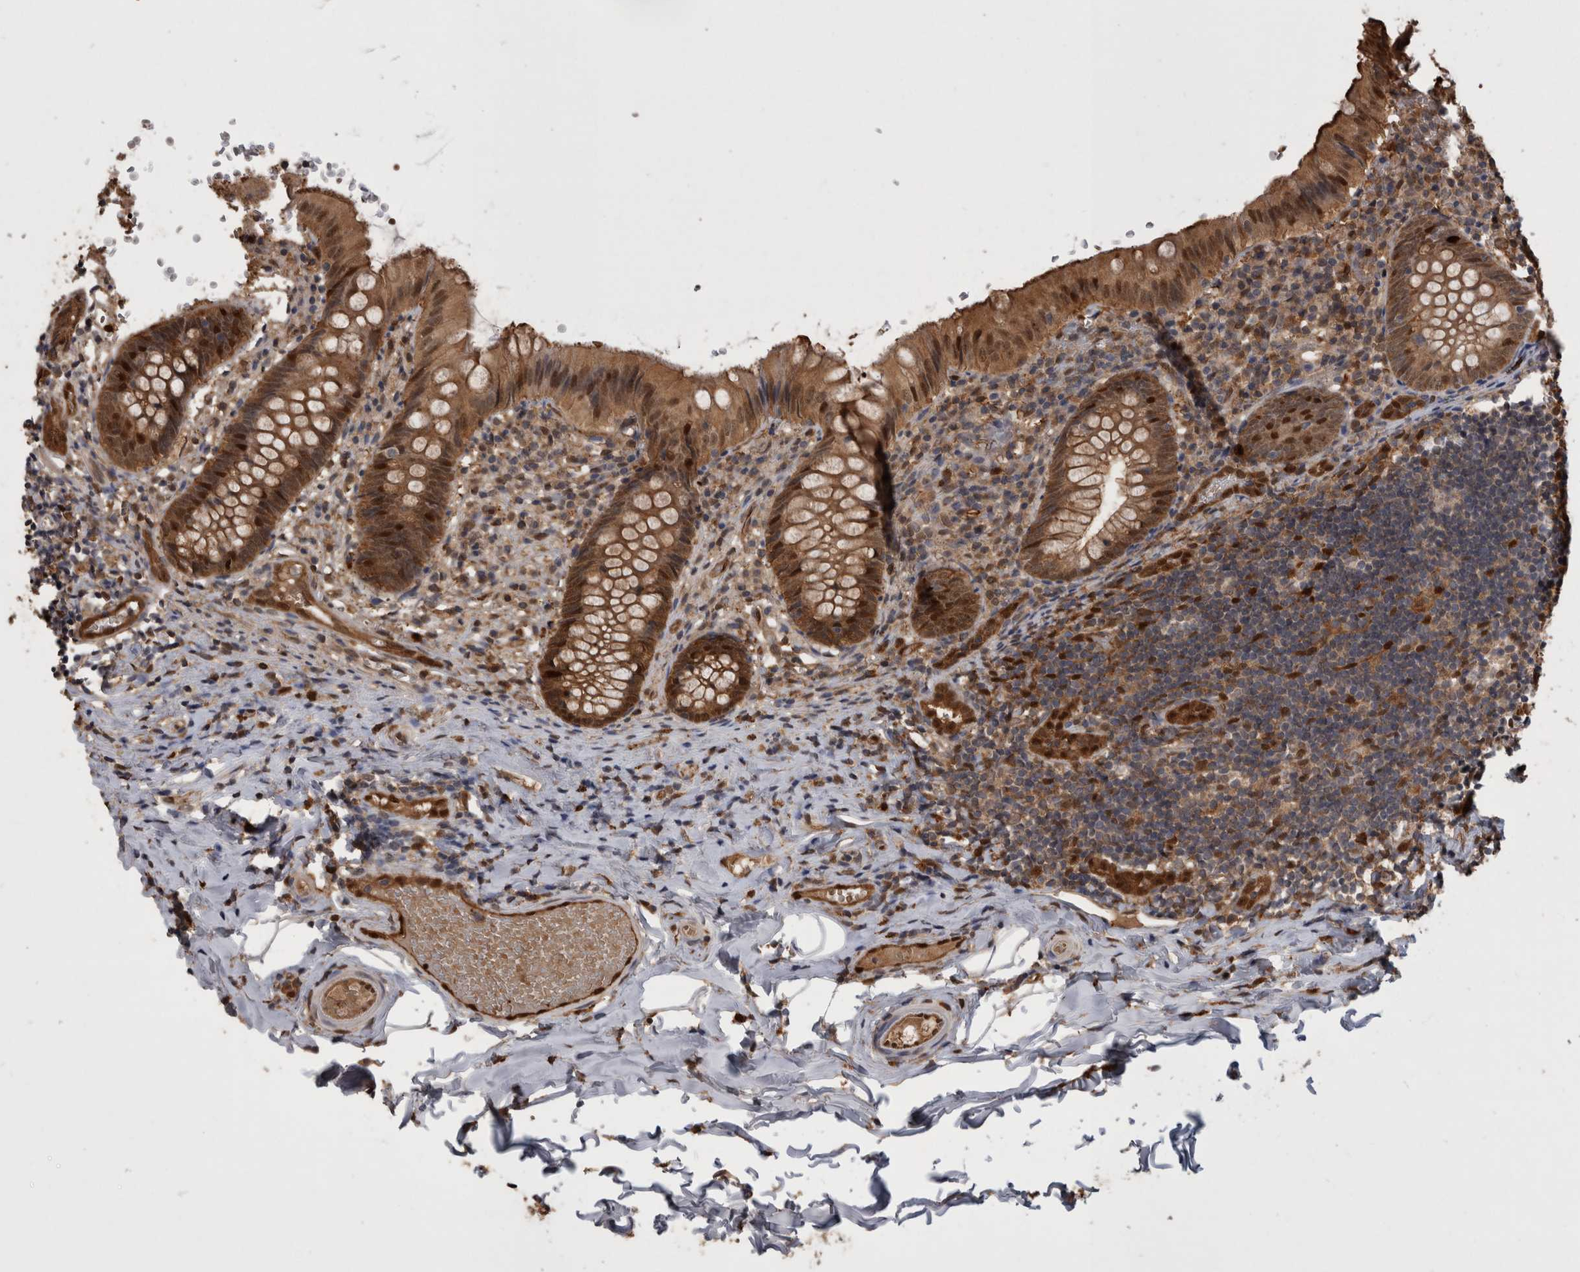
{"staining": {"intensity": "strong", "quantity": ">75%", "location": "cytoplasmic/membranous,nuclear"}, "tissue": "appendix", "cell_type": "Glandular cells", "image_type": "normal", "snomed": [{"axis": "morphology", "description": "Normal tissue, NOS"}, {"axis": "topography", "description": "Appendix"}], "caption": "Immunohistochemistry (IHC) micrograph of benign appendix: appendix stained using immunohistochemistry (IHC) demonstrates high levels of strong protein expression localized specifically in the cytoplasmic/membranous,nuclear of glandular cells, appearing as a cytoplasmic/membranous,nuclear brown color.", "gene": "LXN", "patient": {"sex": "male", "age": 8}}